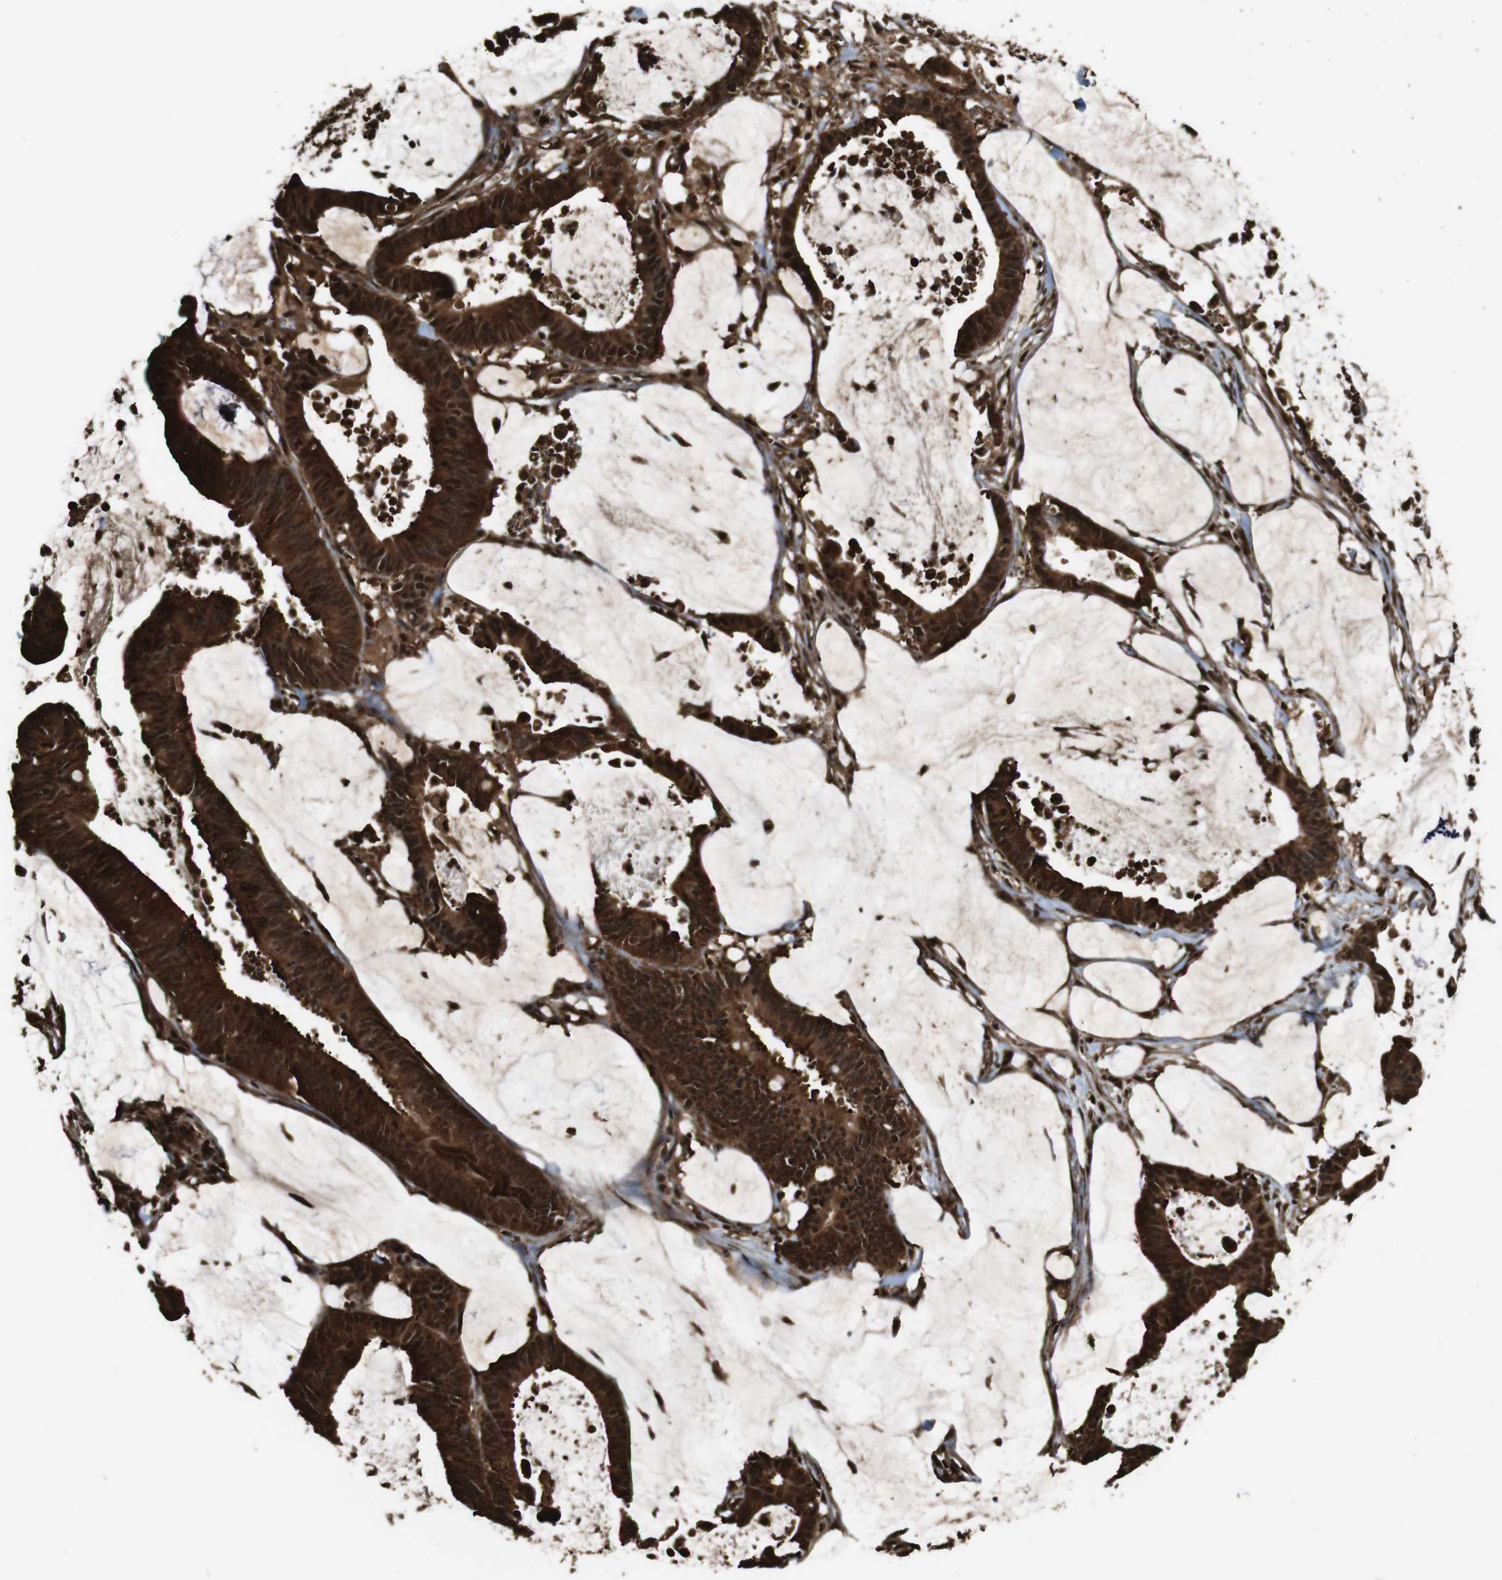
{"staining": {"intensity": "strong", "quantity": ">75%", "location": "cytoplasmic/membranous,nuclear"}, "tissue": "colorectal cancer", "cell_type": "Tumor cells", "image_type": "cancer", "snomed": [{"axis": "morphology", "description": "Adenocarcinoma, NOS"}, {"axis": "topography", "description": "Rectum"}], "caption": "A photomicrograph showing strong cytoplasmic/membranous and nuclear positivity in about >75% of tumor cells in adenocarcinoma (colorectal), as visualized by brown immunohistochemical staining.", "gene": "VCP", "patient": {"sex": "female", "age": 66}}